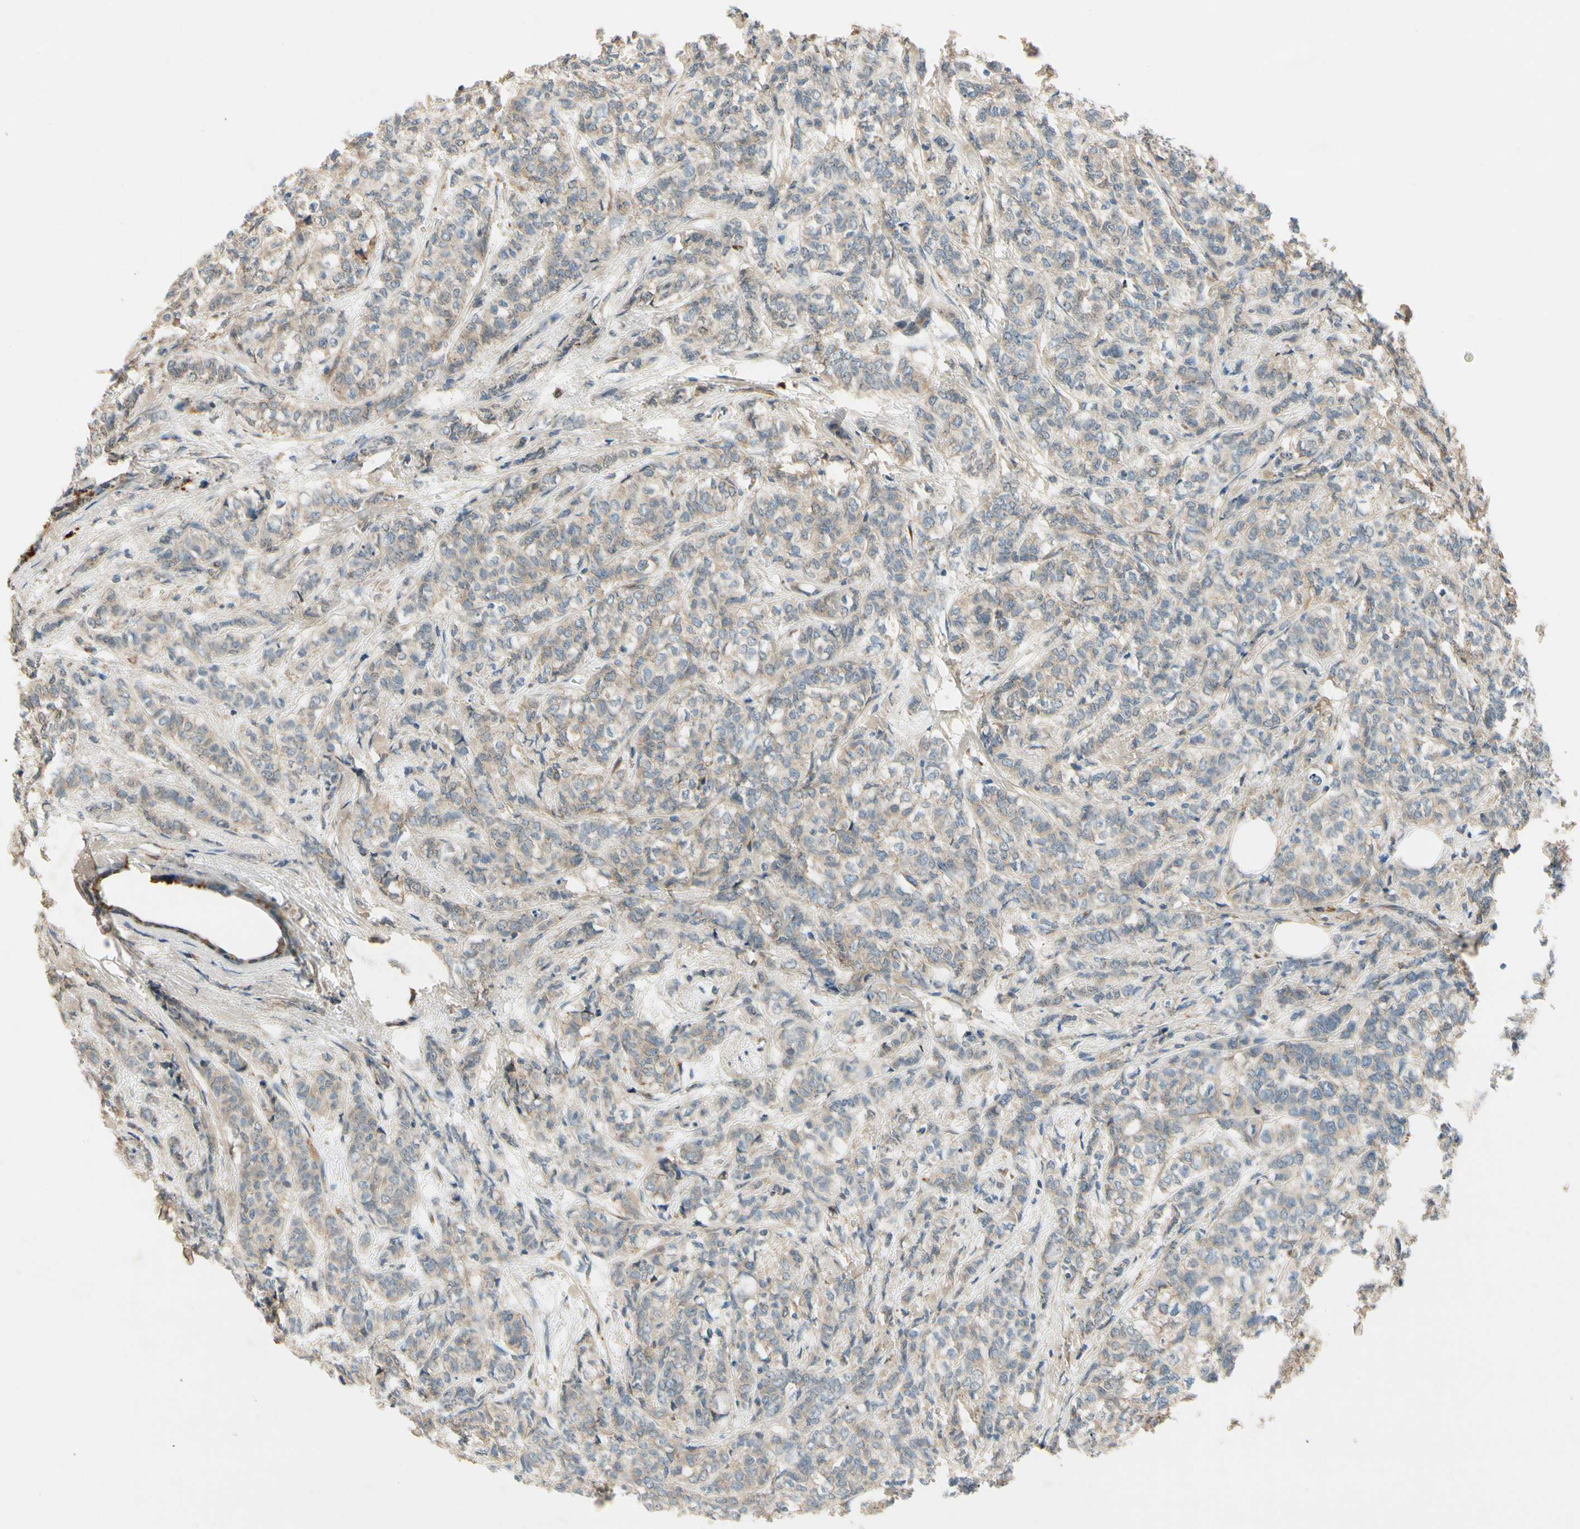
{"staining": {"intensity": "weak", "quantity": ">75%", "location": "cytoplasmic/membranous"}, "tissue": "breast cancer", "cell_type": "Tumor cells", "image_type": "cancer", "snomed": [{"axis": "morphology", "description": "Lobular carcinoma"}, {"axis": "topography", "description": "Breast"}], "caption": "Protein staining reveals weak cytoplasmic/membranous expression in approximately >75% of tumor cells in breast lobular carcinoma.", "gene": "MST1R", "patient": {"sex": "female", "age": 60}}